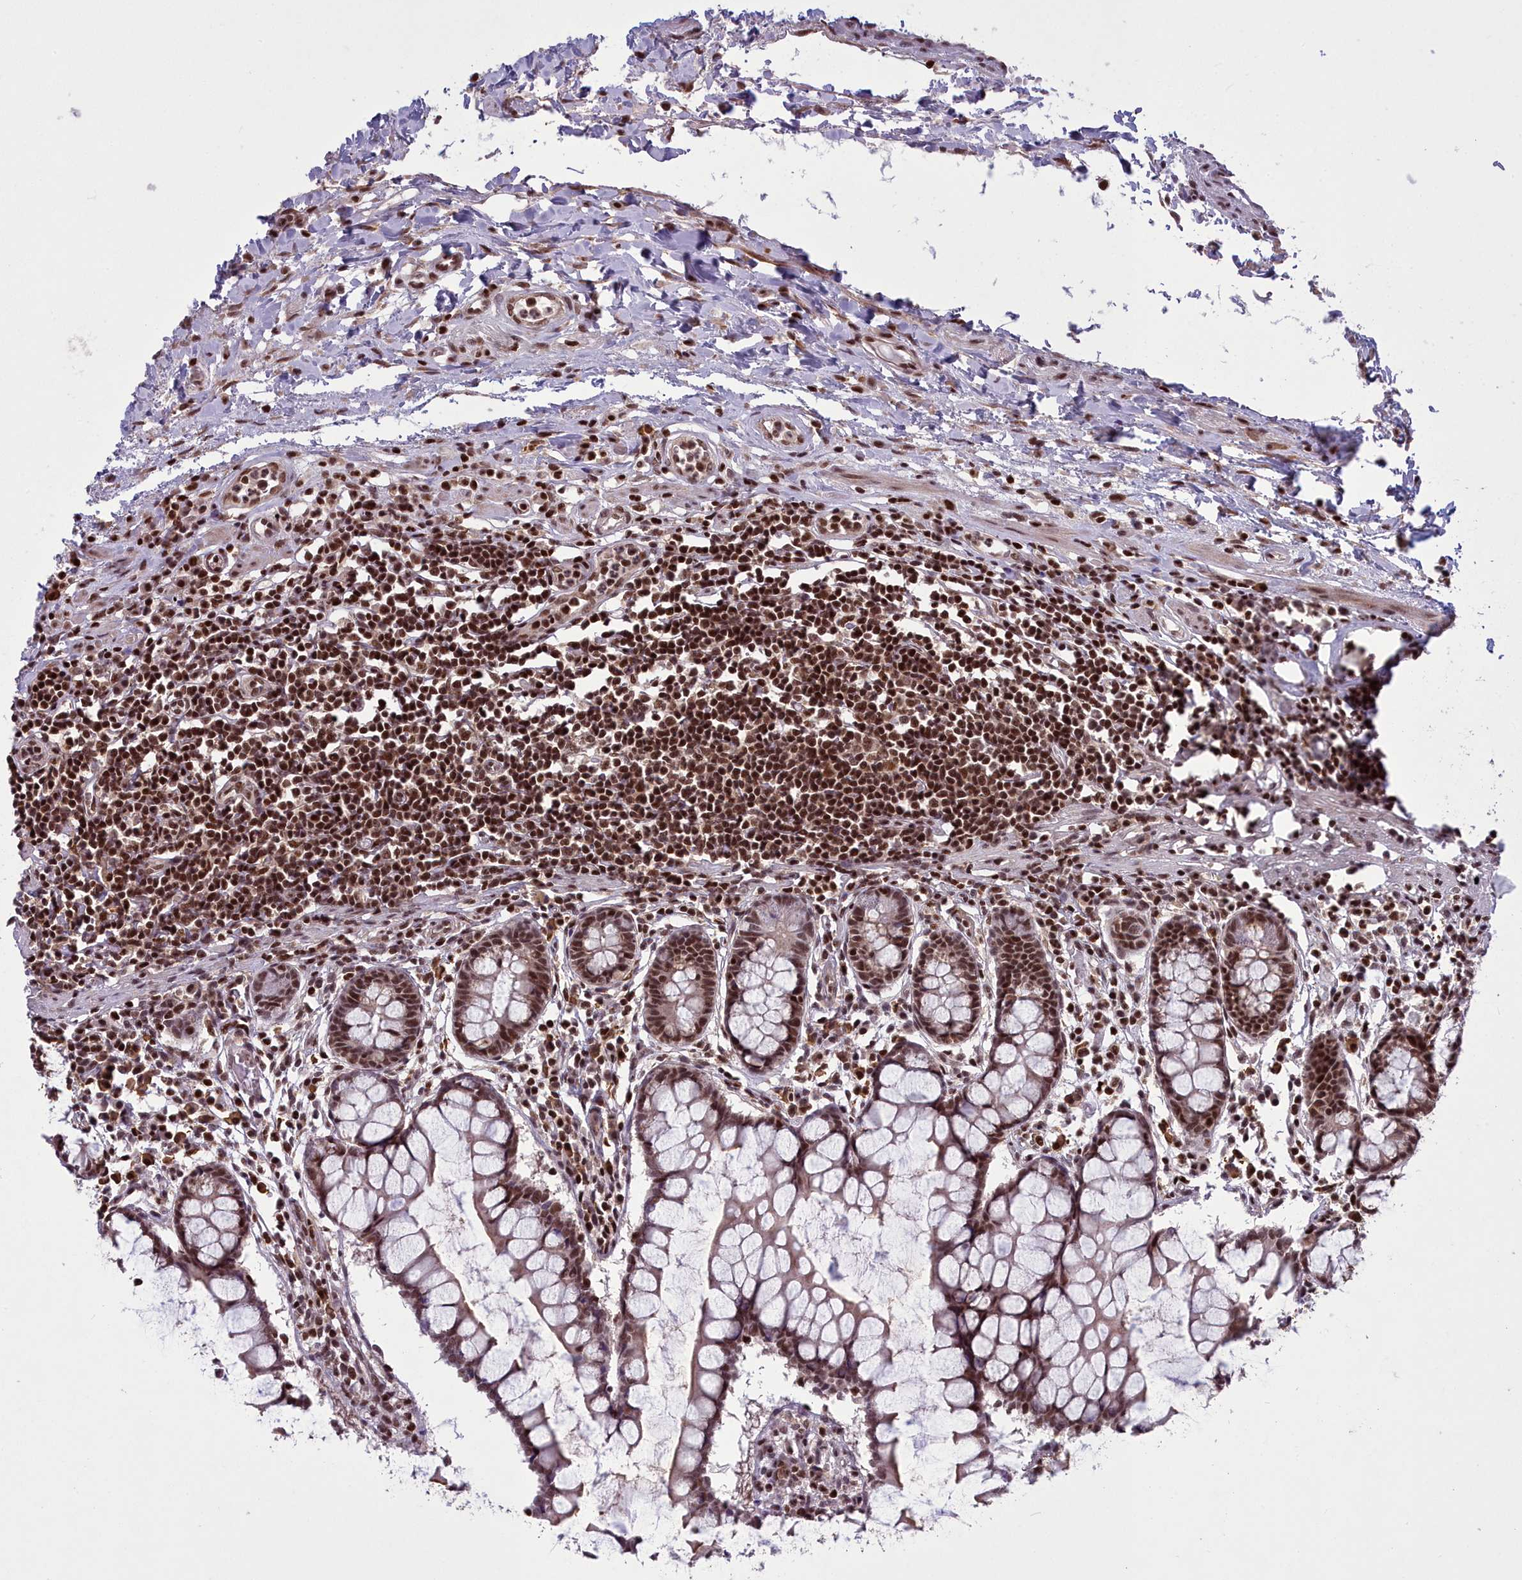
{"staining": {"intensity": "moderate", "quantity": ">75%", "location": "nuclear"}, "tissue": "colon", "cell_type": "Endothelial cells", "image_type": "normal", "snomed": [{"axis": "morphology", "description": "Normal tissue, NOS"}, {"axis": "morphology", "description": "Adenocarcinoma, NOS"}, {"axis": "topography", "description": "Colon"}], "caption": "Immunohistochemical staining of normal human colon reveals medium levels of moderate nuclear expression in about >75% of endothelial cells.", "gene": "GMEB1", "patient": {"sex": "female", "age": 55}}